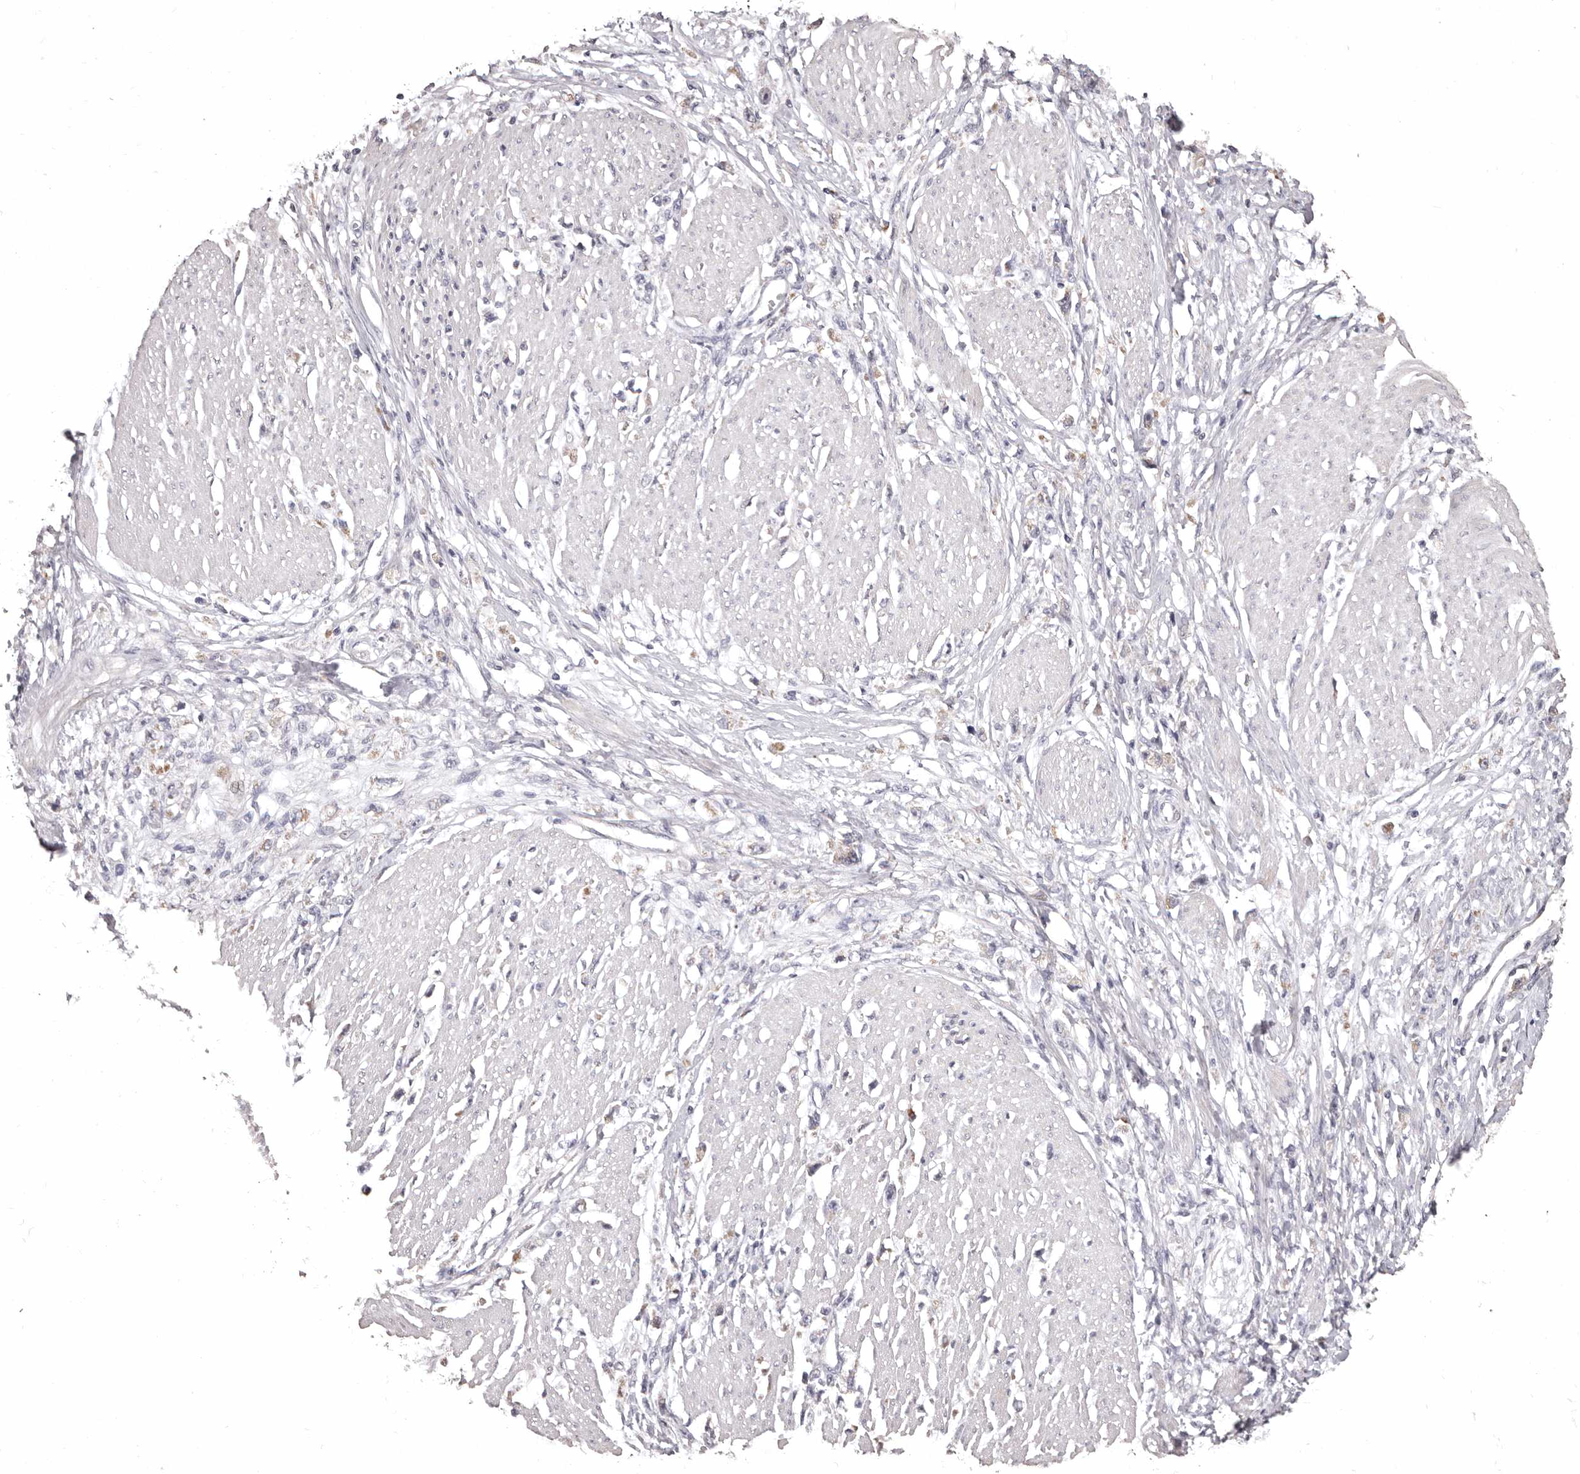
{"staining": {"intensity": "negative", "quantity": "none", "location": "none"}, "tissue": "stomach cancer", "cell_type": "Tumor cells", "image_type": "cancer", "snomed": [{"axis": "morphology", "description": "Adenocarcinoma, NOS"}, {"axis": "topography", "description": "Stomach"}], "caption": "Micrograph shows no protein expression in tumor cells of stomach cancer tissue.", "gene": "ETNK1", "patient": {"sex": "female", "age": 59}}